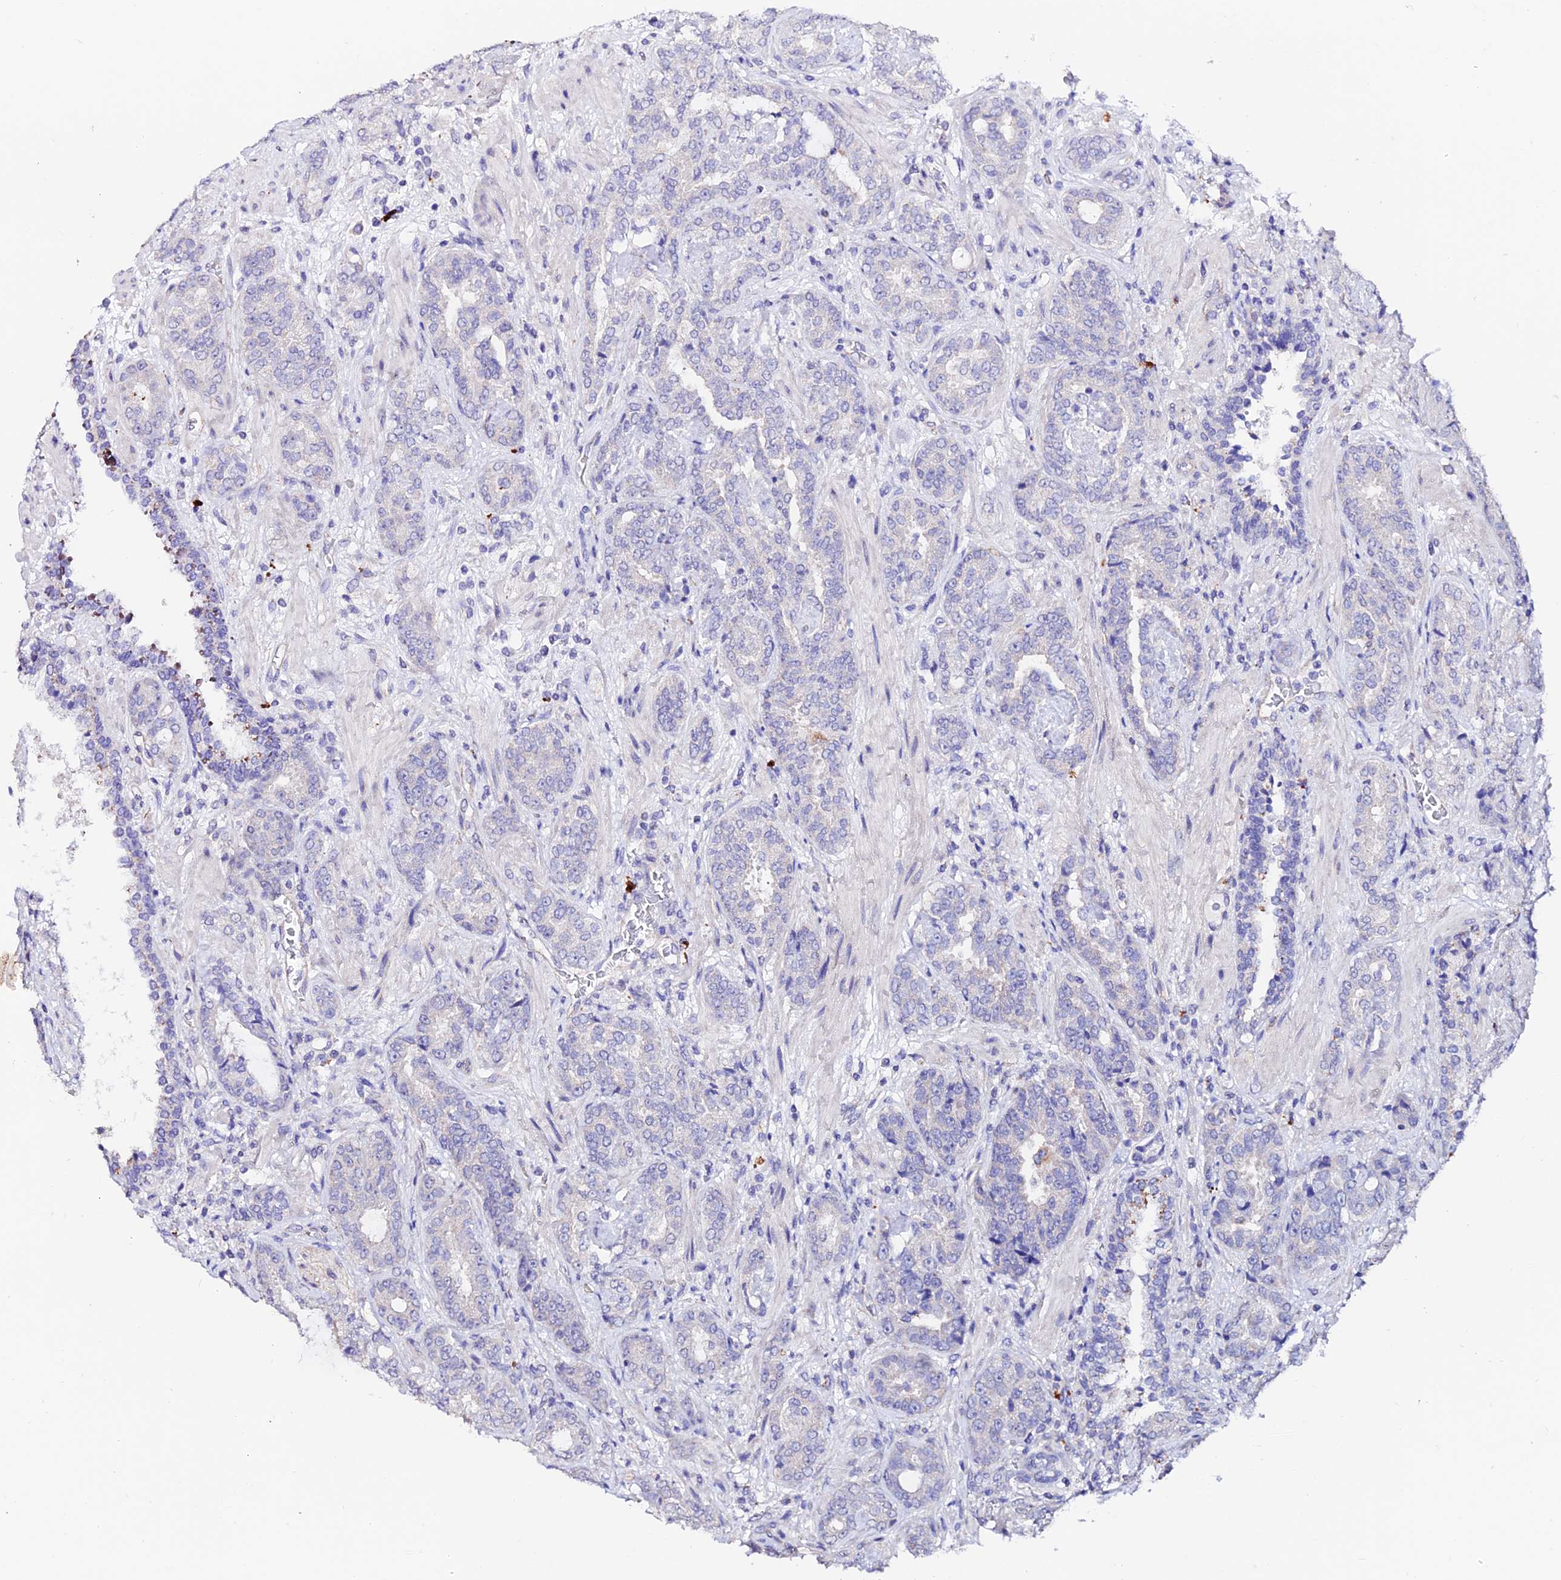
{"staining": {"intensity": "negative", "quantity": "none", "location": "none"}, "tissue": "prostate cancer", "cell_type": "Tumor cells", "image_type": "cancer", "snomed": [{"axis": "morphology", "description": "Adenocarcinoma, High grade"}, {"axis": "topography", "description": "Prostate"}], "caption": "The IHC photomicrograph has no significant positivity in tumor cells of adenocarcinoma (high-grade) (prostate) tissue. (DAB immunohistochemistry with hematoxylin counter stain).", "gene": "ESM1", "patient": {"sex": "male", "age": 71}}